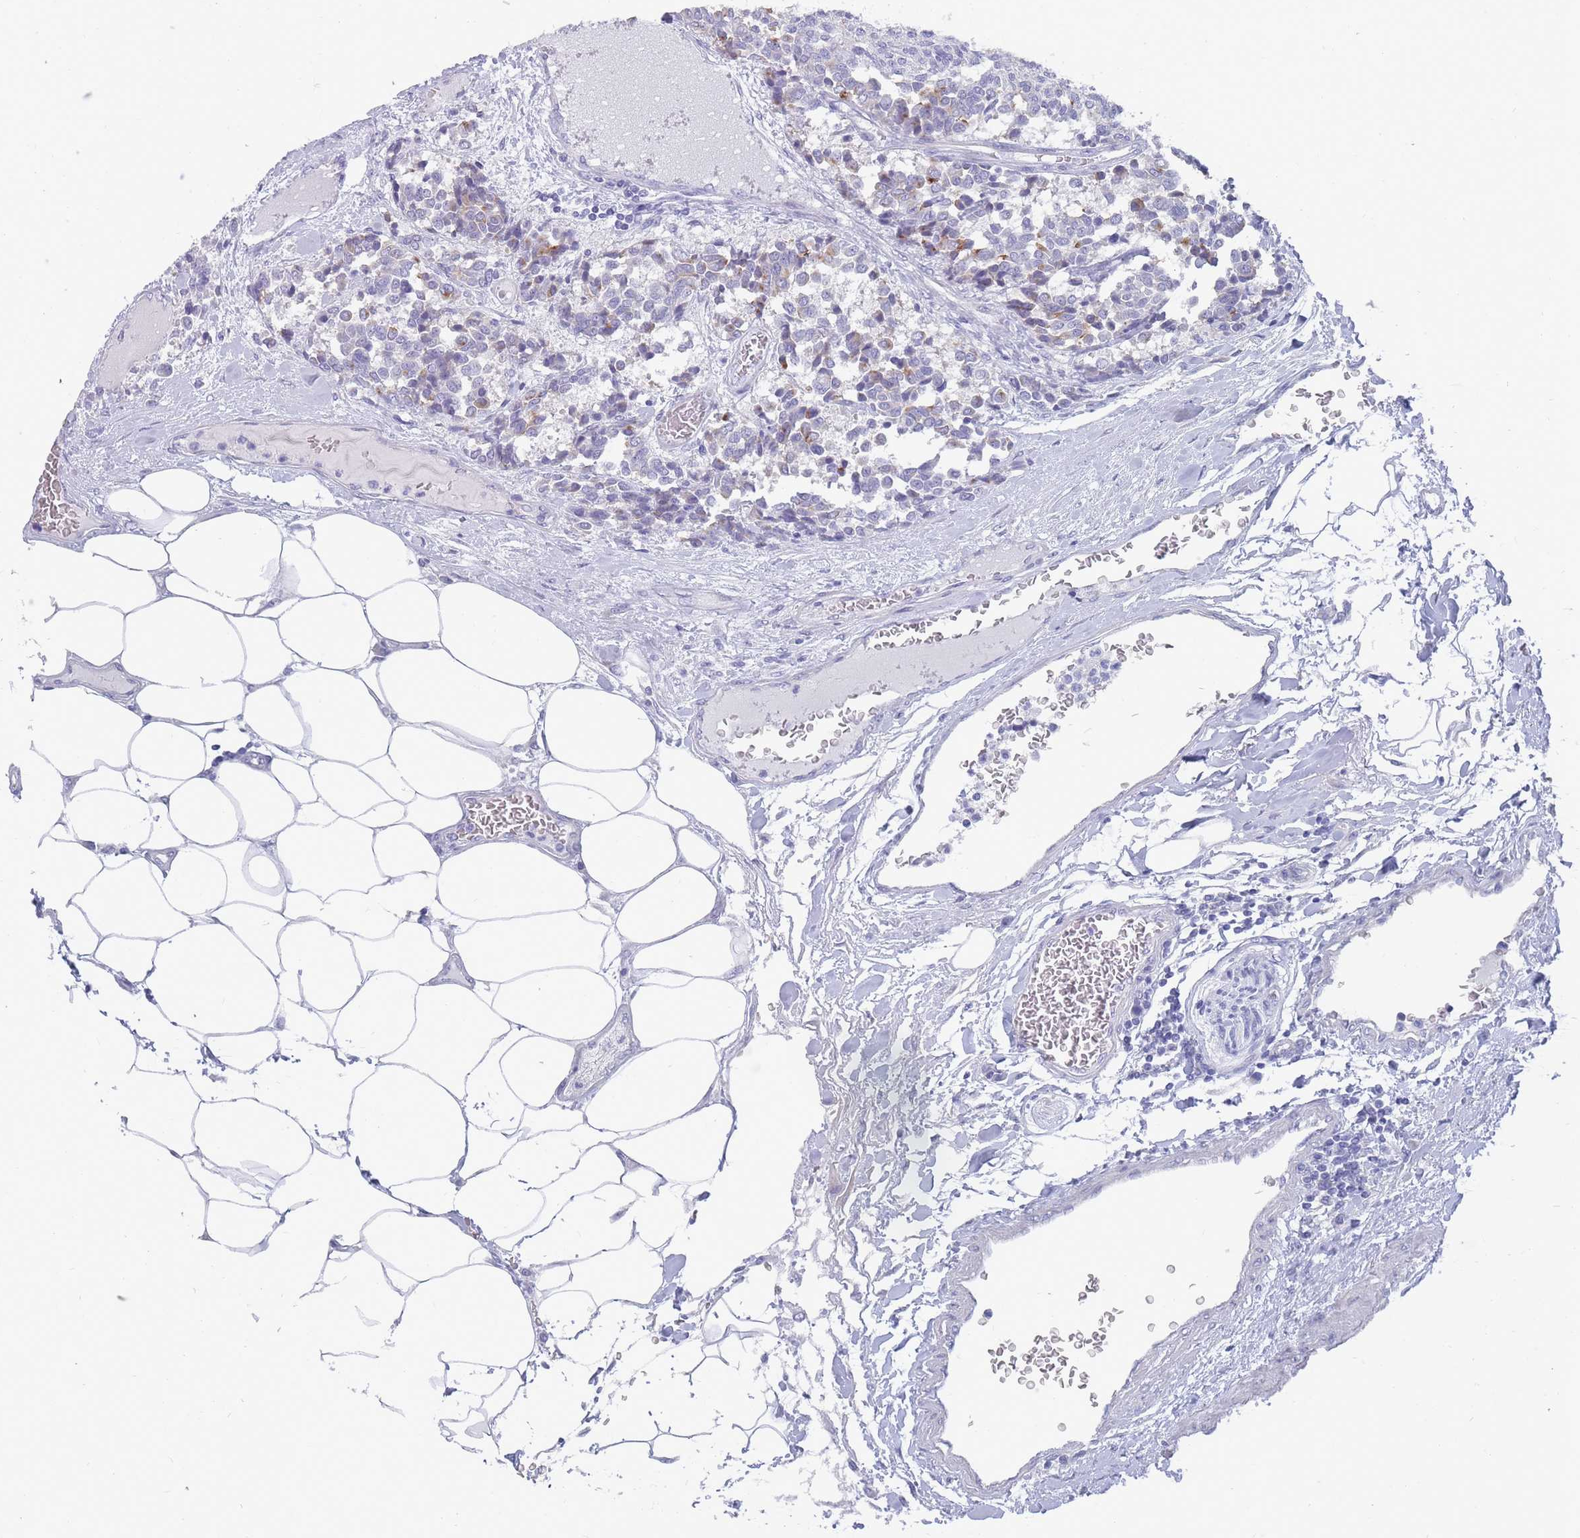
{"staining": {"intensity": "negative", "quantity": "none", "location": "none"}, "tissue": "carcinoid", "cell_type": "Tumor cells", "image_type": "cancer", "snomed": [{"axis": "morphology", "description": "Carcinoid, malignant, NOS"}, {"axis": "topography", "description": "Pancreas"}], "caption": "The photomicrograph shows no significant positivity in tumor cells of carcinoid (malignant). (DAB immunohistochemistry (IHC) with hematoxylin counter stain).", "gene": "PIGU", "patient": {"sex": "female", "age": 54}}